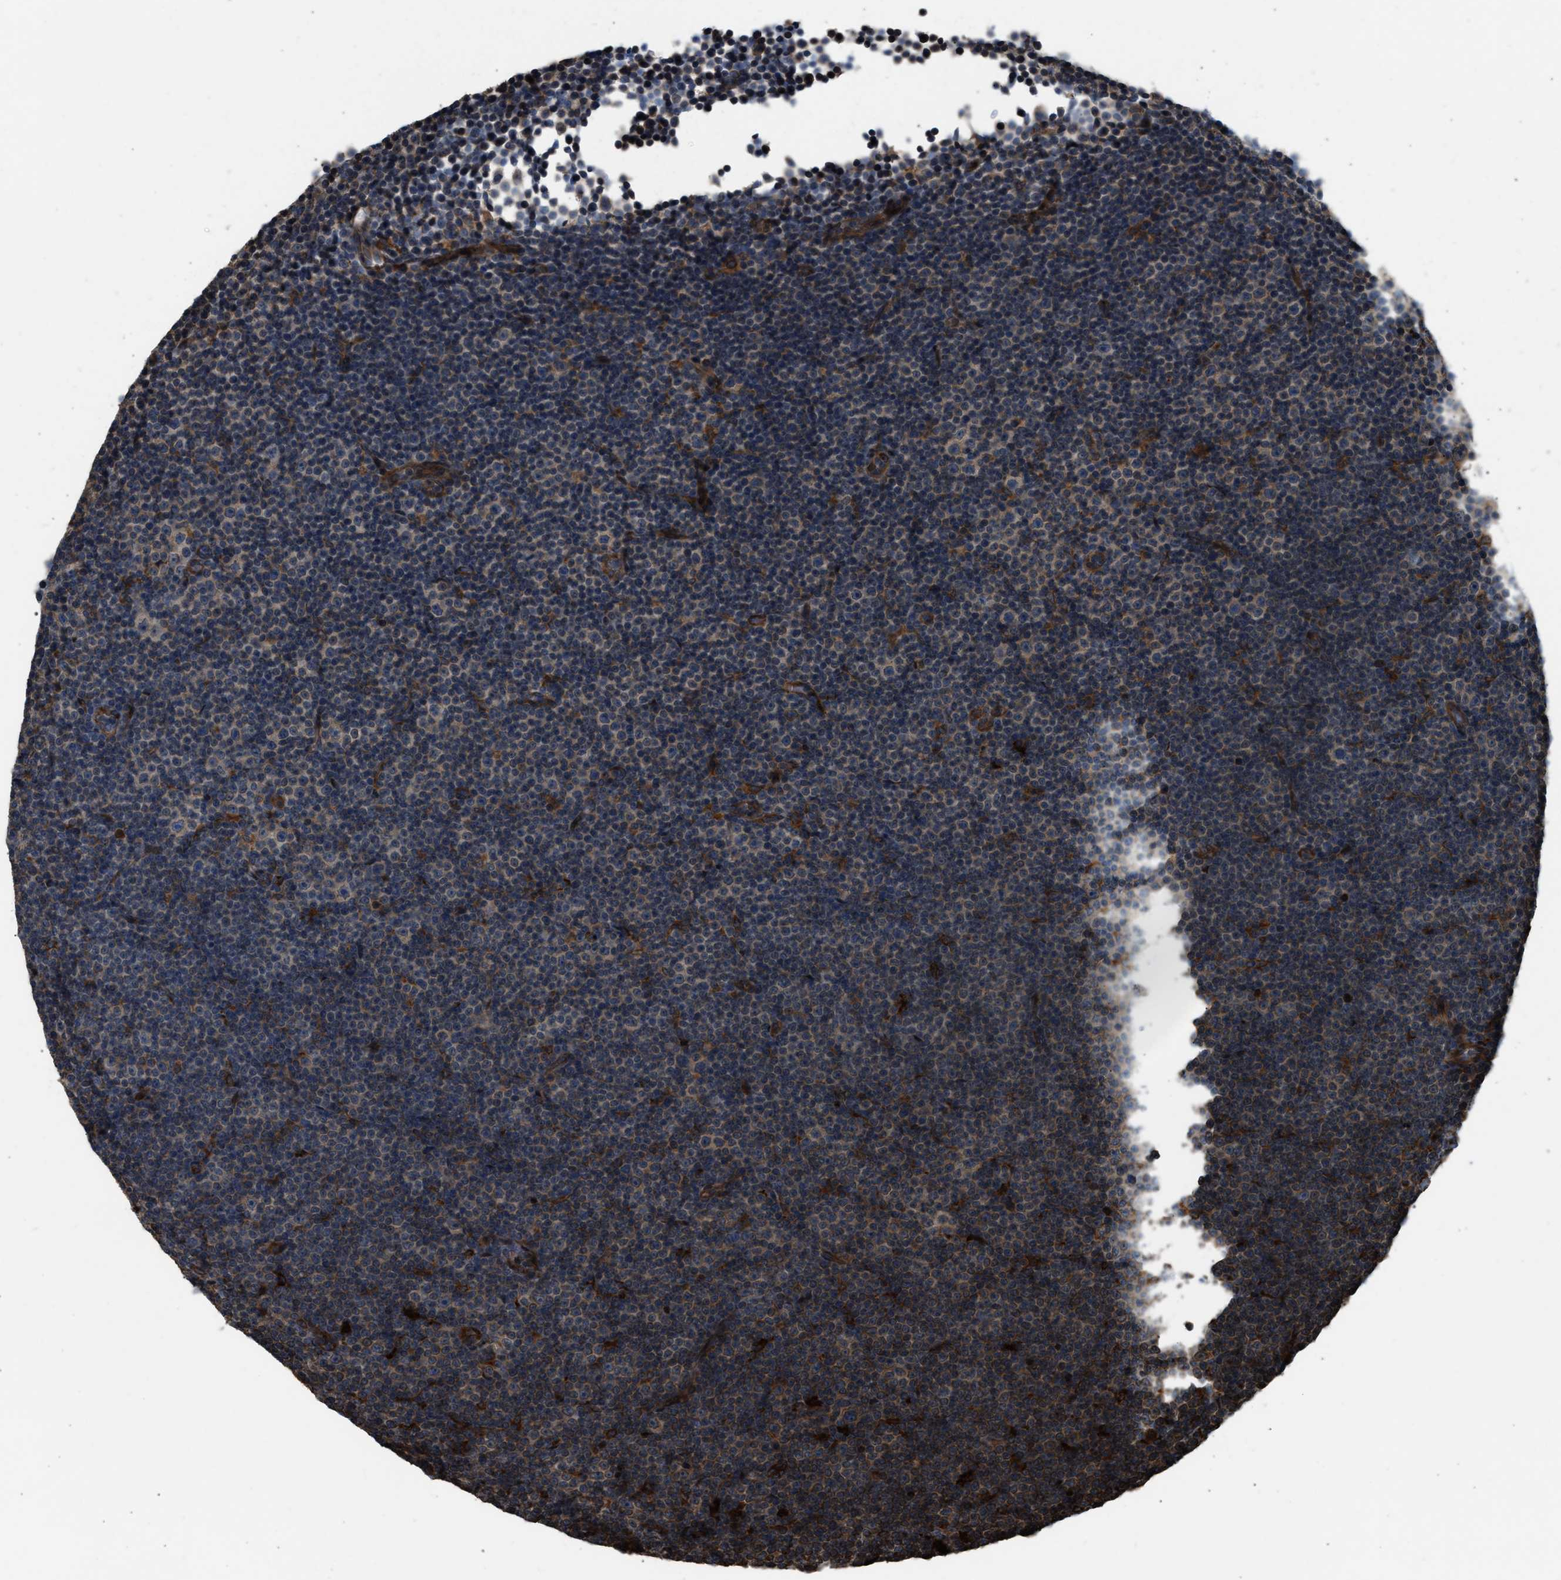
{"staining": {"intensity": "weak", "quantity": "<25%", "location": "cytoplasmic/membranous"}, "tissue": "lymphoma", "cell_type": "Tumor cells", "image_type": "cancer", "snomed": [{"axis": "morphology", "description": "Malignant lymphoma, non-Hodgkin's type, Low grade"}, {"axis": "topography", "description": "Lymph node"}], "caption": "A histopathology image of human lymphoma is negative for staining in tumor cells.", "gene": "BAIAP2L1", "patient": {"sex": "female", "age": 67}}